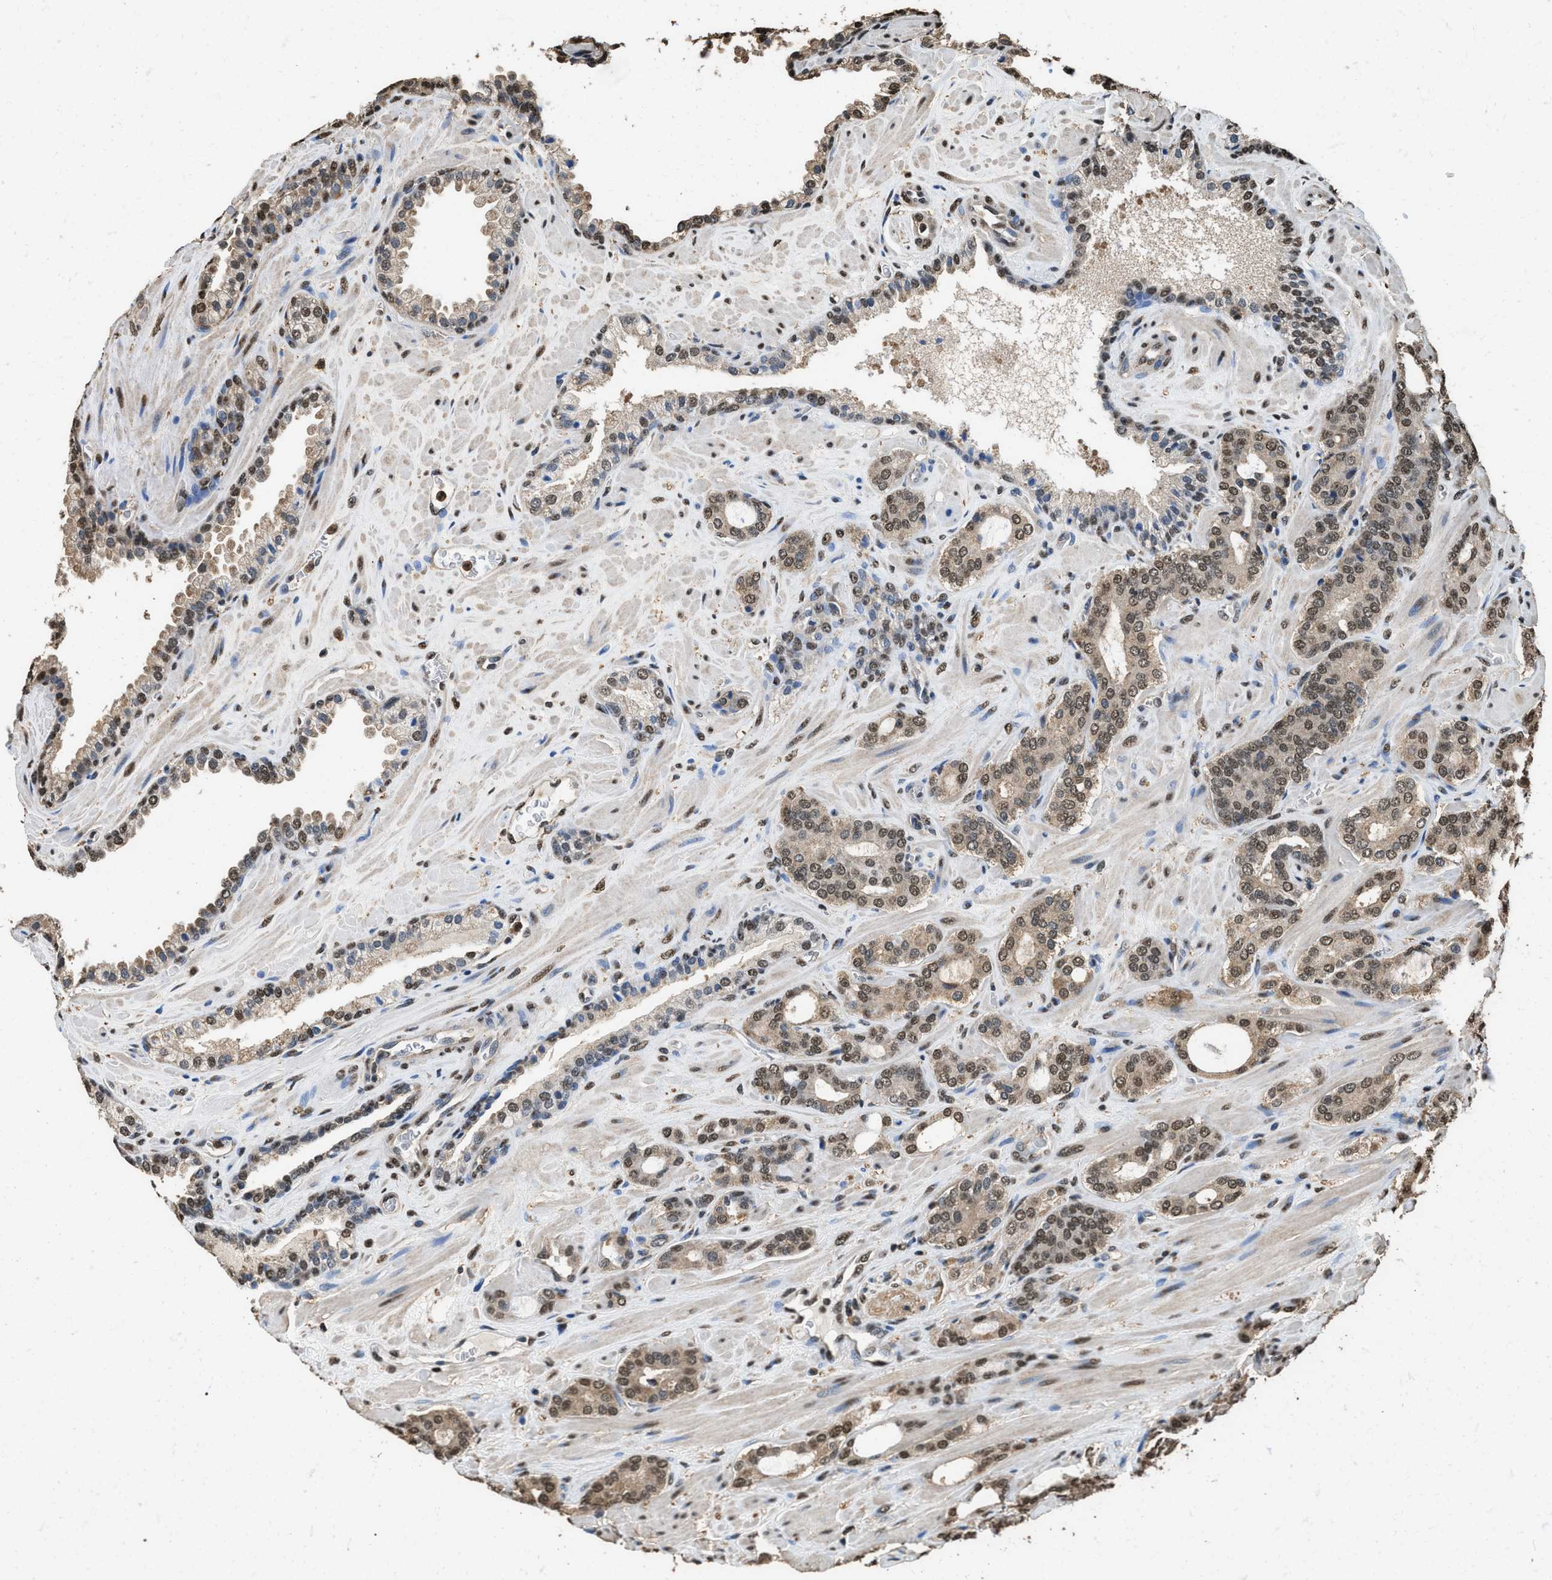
{"staining": {"intensity": "moderate", "quantity": ">75%", "location": "cytoplasmic/membranous,nuclear"}, "tissue": "prostate cancer", "cell_type": "Tumor cells", "image_type": "cancer", "snomed": [{"axis": "morphology", "description": "Adenocarcinoma, Low grade"}, {"axis": "topography", "description": "Prostate"}], "caption": "Immunohistochemistry (IHC) image of neoplastic tissue: prostate cancer (adenocarcinoma (low-grade)) stained using immunohistochemistry (IHC) demonstrates medium levels of moderate protein expression localized specifically in the cytoplasmic/membranous and nuclear of tumor cells, appearing as a cytoplasmic/membranous and nuclear brown color.", "gene": "GAPDH", "patient": {"sex": "male", "age": 63}}